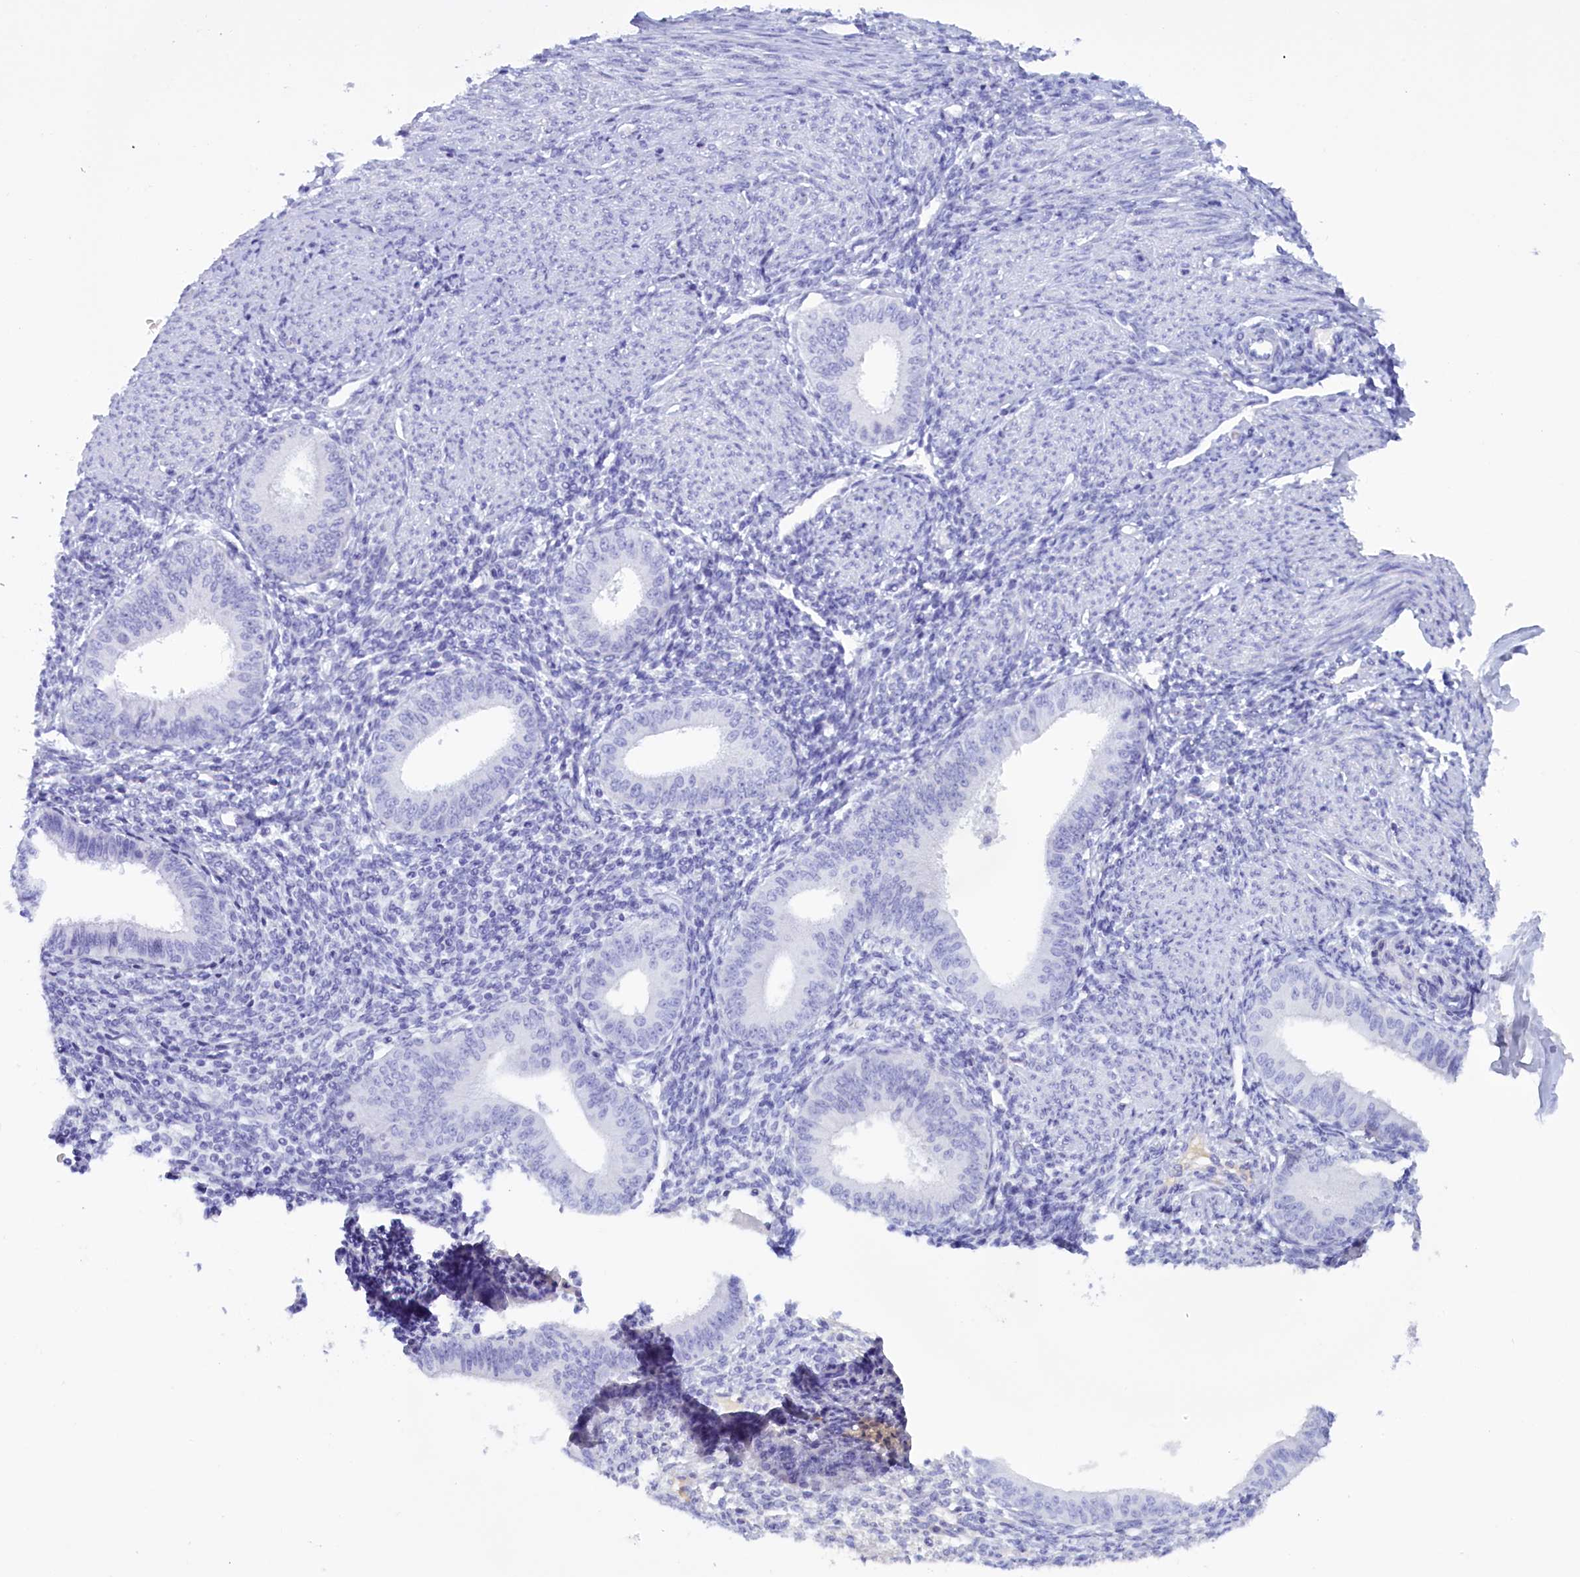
{"staining": {"intensity": "negative", "quantity": "none", "location": "none"}, "tissue": "endometrium", "cell_type": "Cells in endometrial stroma", "image_type": "normal", "snomed": [{"axis": "morphology", "description": "Normal tissue, NOS"}, {"axis": "topography", "description": "Uterus"}, {"axis": "topography", "description": "Endometrium"}], "caption": "The histopathology image displays no staining of cells in endometrial stroma in benign endometrium.", "gene": "PROK2", "patient": {"sex": "female", "age": 48}}